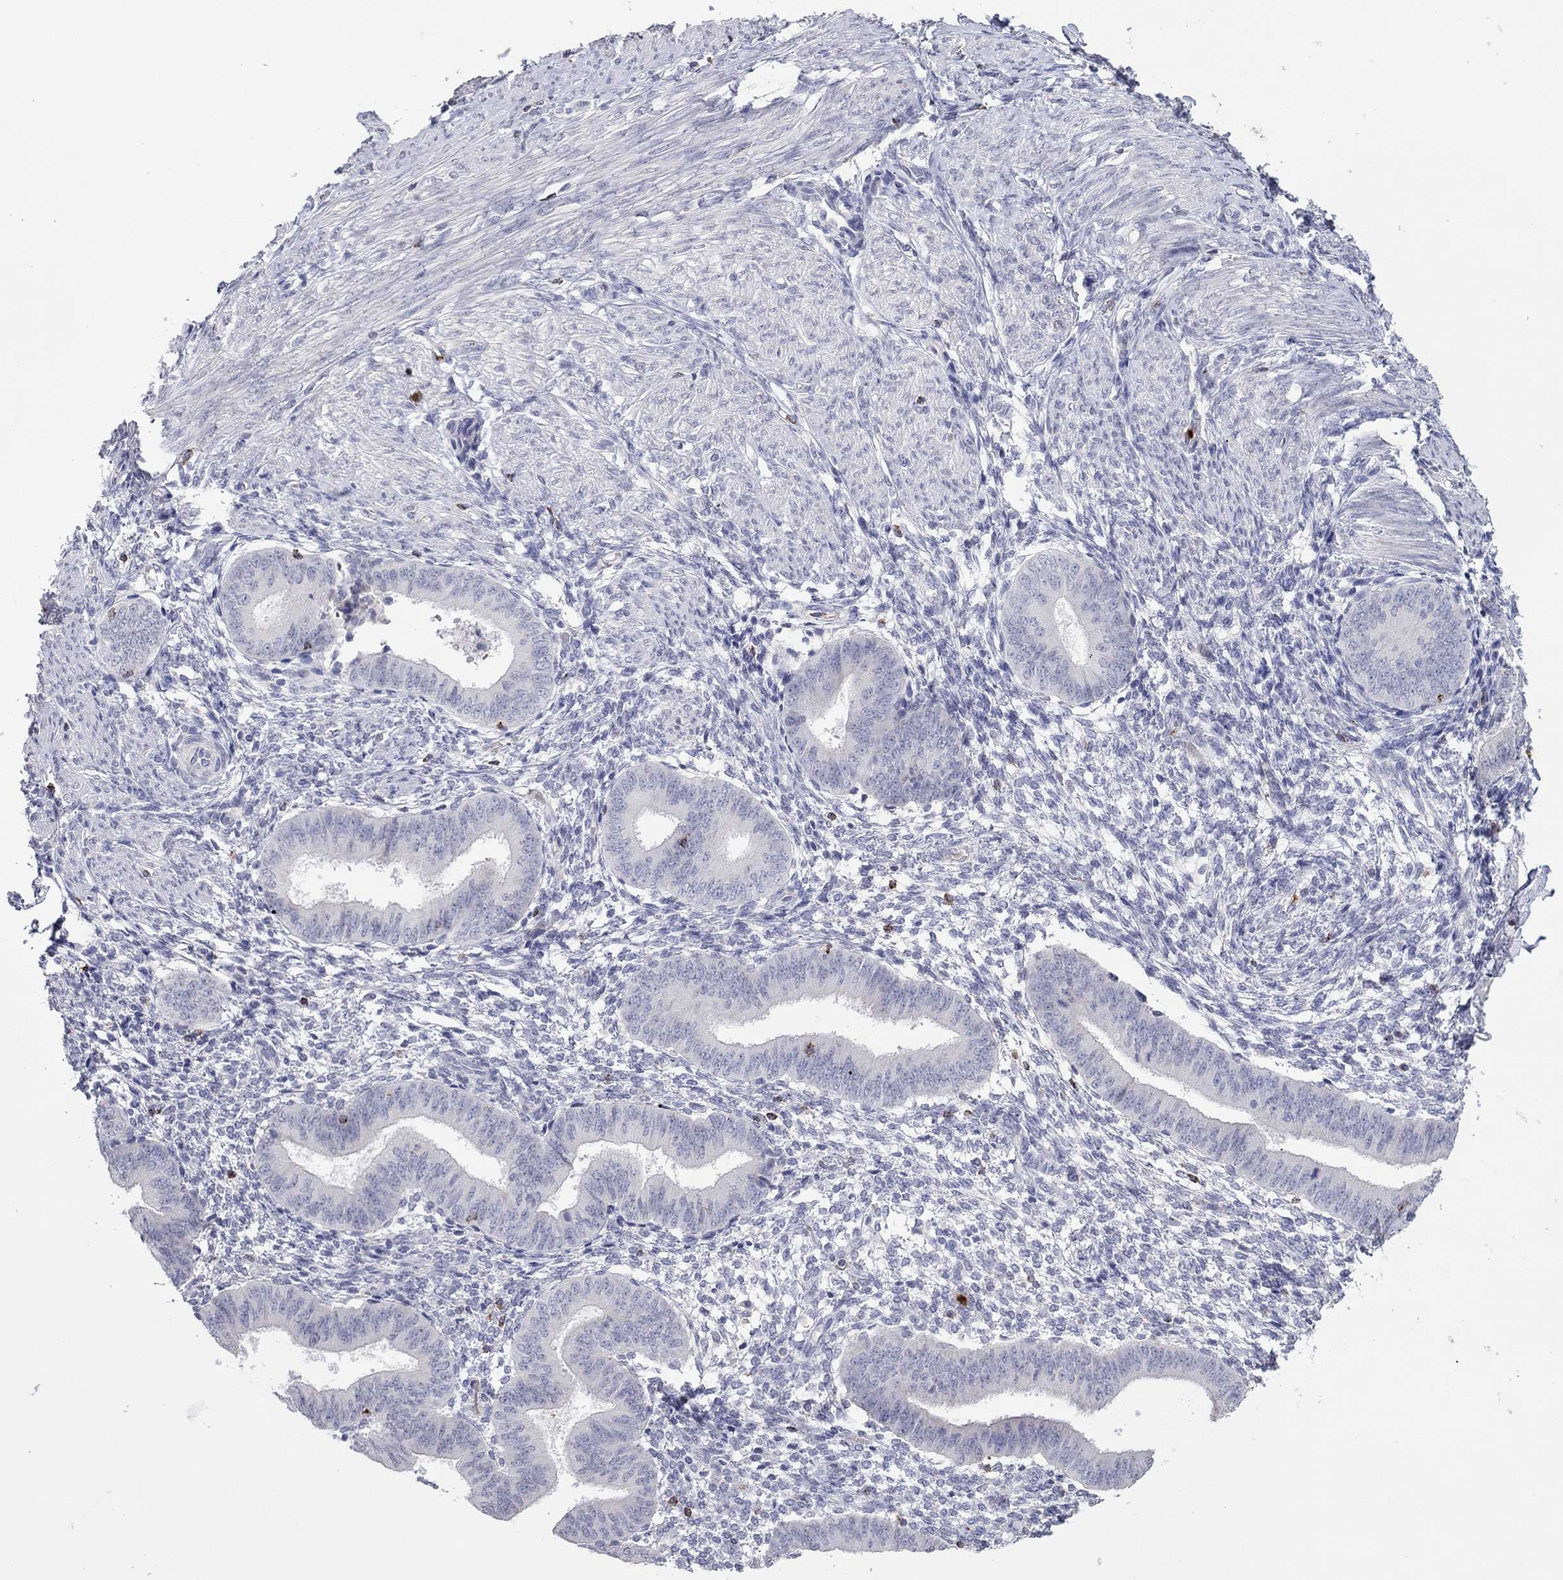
{"staining": {"intensity": "negative", "quantity": "none", "location": "none"}, "tissue": "endometrium", "cell_type": "Cells in endometrial stroma", "image_type": "normal", "snomed": [{"axis": "morphology", "description": "Normal tissue, NOS"}, {"axis": "topography", "description": "Endometrium"}], "caption": "This is an immunohistochemistry (IHC) image of unremarkable human endometrium. There is no positivity in cells in endometrial stroma.", "gene": "CCL5", "patient": {"sex": "female", "age": 47}}